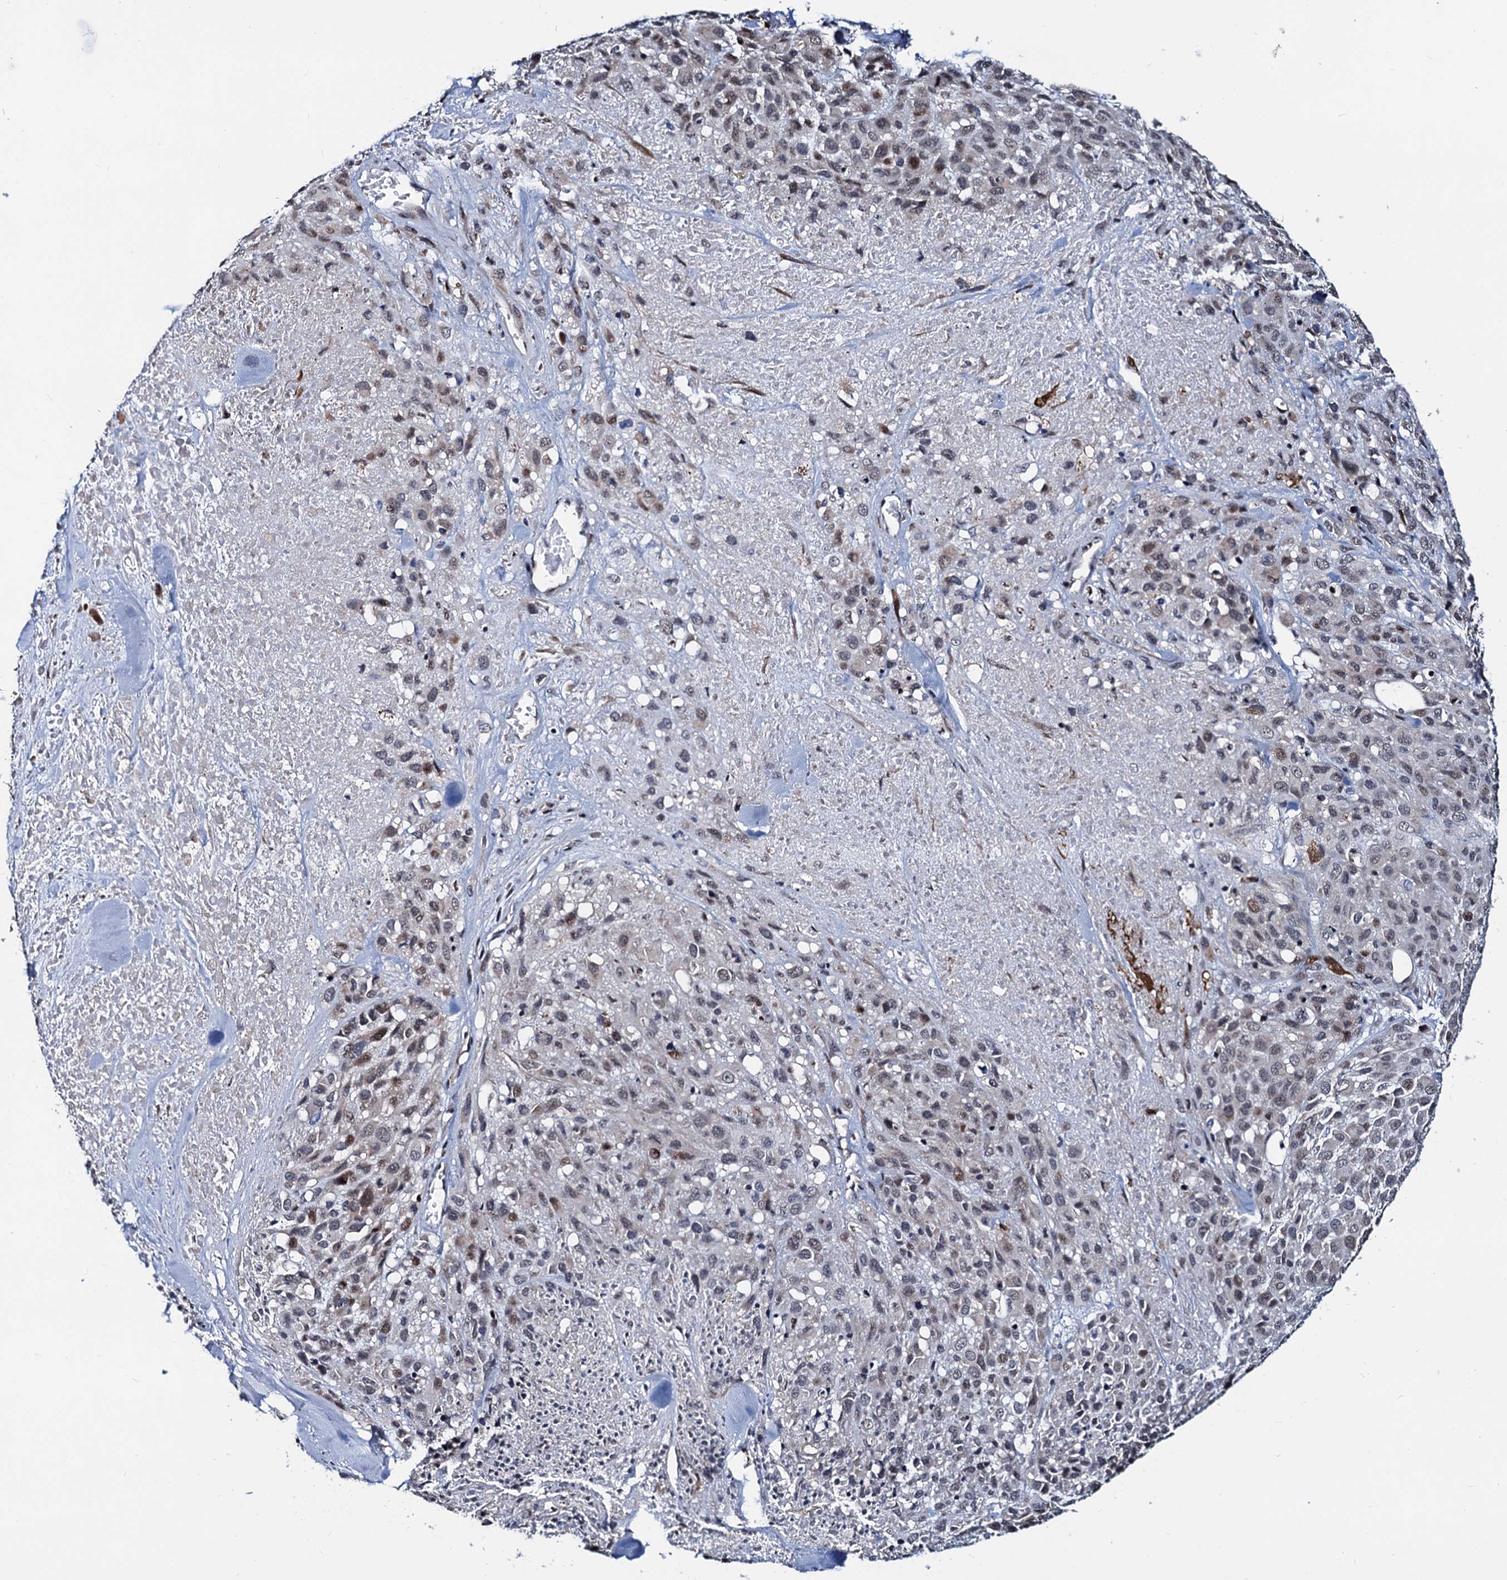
{"staining": {"intensity": "weak", "quantity": "25%-75%", "location": "nuclear"}, "tissue": "melanoma", "cell_type": "Tumor cells", "image_type": "cancer", "snomed": [{"axis": "morphology", "description": "Malignant melanoma, Metastatic site"}, {"axis": "topography", "description": "Skin"}], "caption": "Immunohistochemical staining of malignant melanoma (metastatic site) shows low levels of weak nuclear protein staining in approximately 25%-75% of tumor cells.", "gene": "FAM222A", "patient": {"sex": "female", "age": 81}}